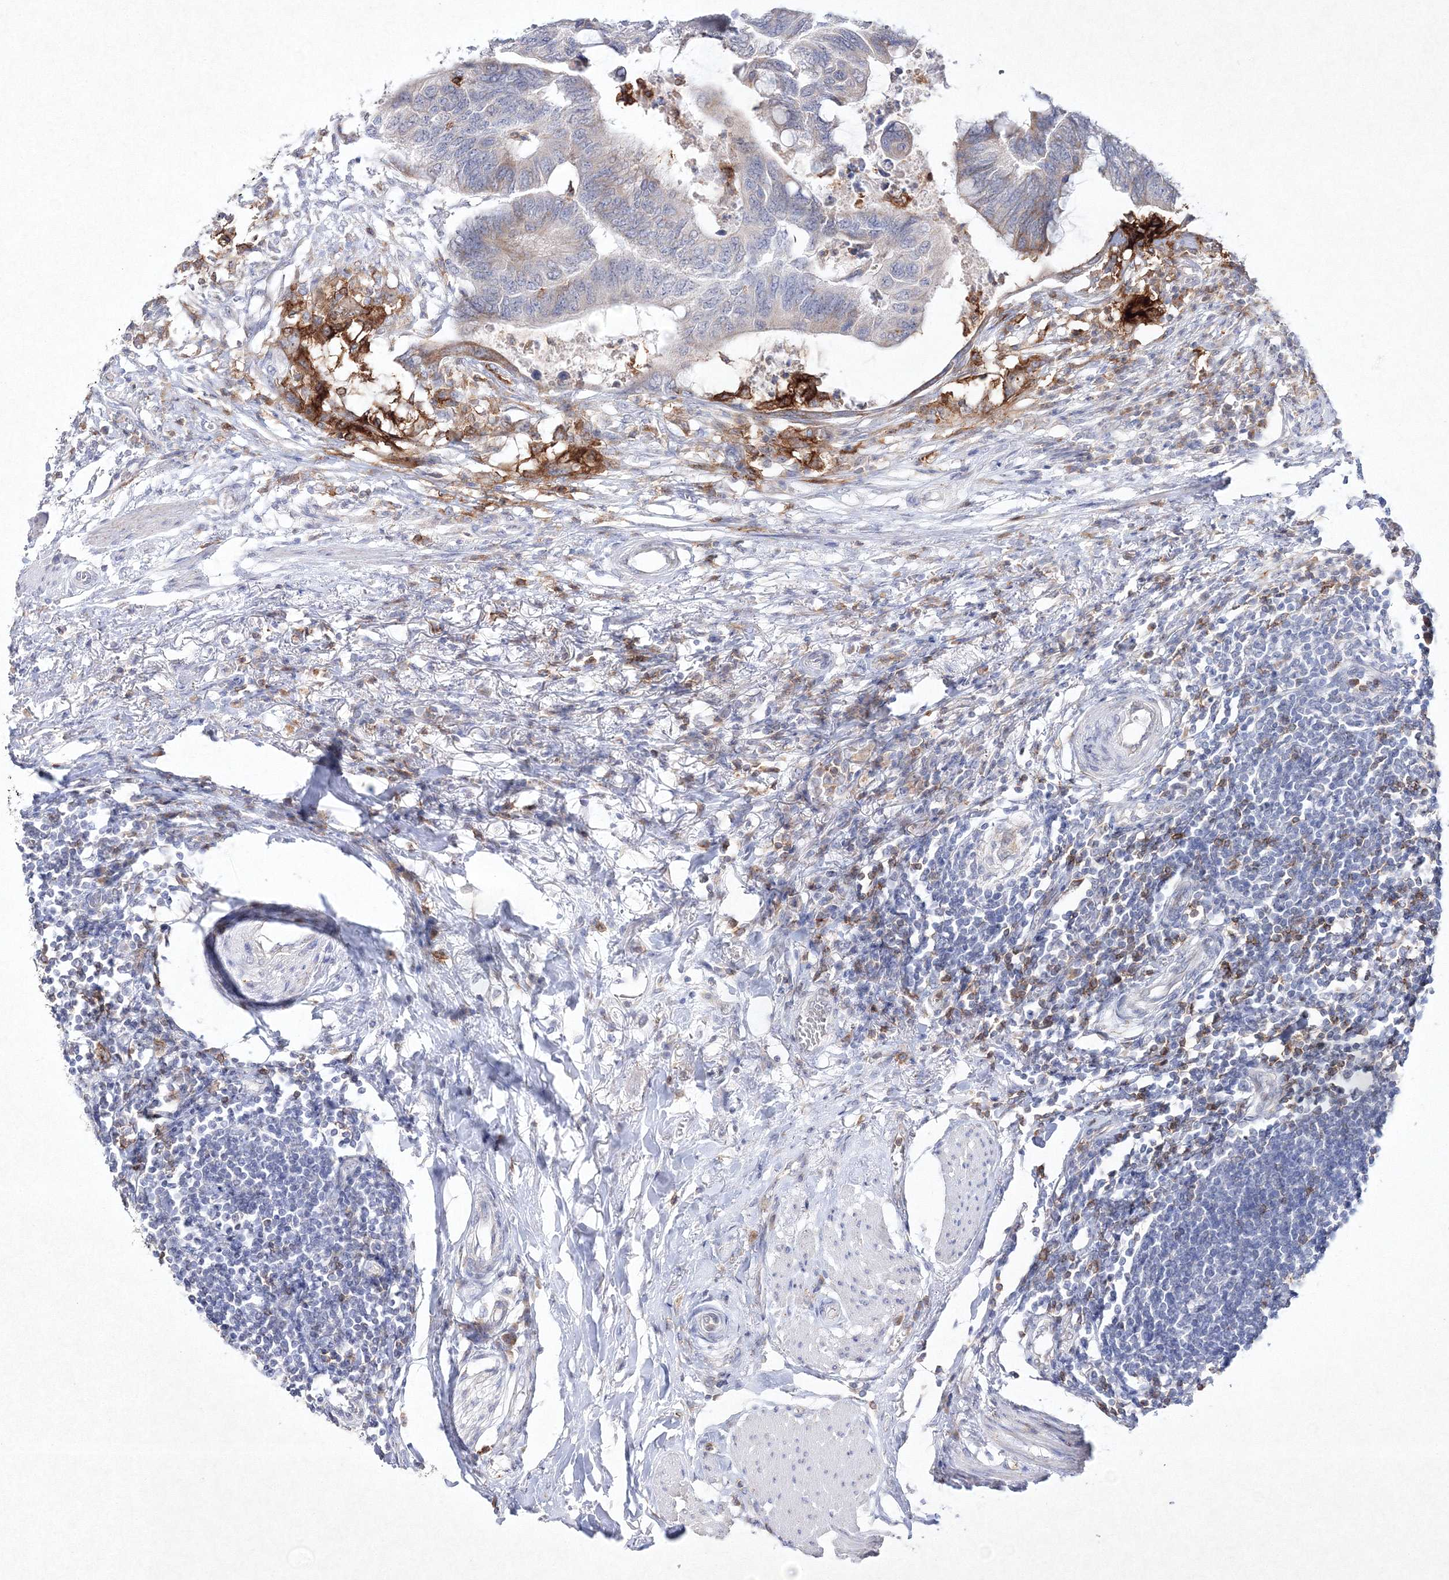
{"staining": {"intensity": "weak", "quantity": "<25%", "location": "cytoplasmic/membranous"}, "tissue": "colorectal cancer", "cell_type": "Tumor cells", "image_type": "cancer", "snomed": [{"axis": "morphology", "description": "Normal tissue, NOS"}, {"axis": "morphology", "description": "Adenocarcinoma, NOS"}, {"axis": "topography", "description": "Rectum"}, {"axis": "topography", "description": "Peripheral nerve tissue"}], "caption": "Immunohistochemical staining of human colorectal cancer (adenocarcinoma) exhibits no significant staining in tumor cells. (DAB immunohistochemistry visualized using brightfield microscopy, high magnification).", "gene": "HCST", "patient": {"sex": "male", "age": 92}}